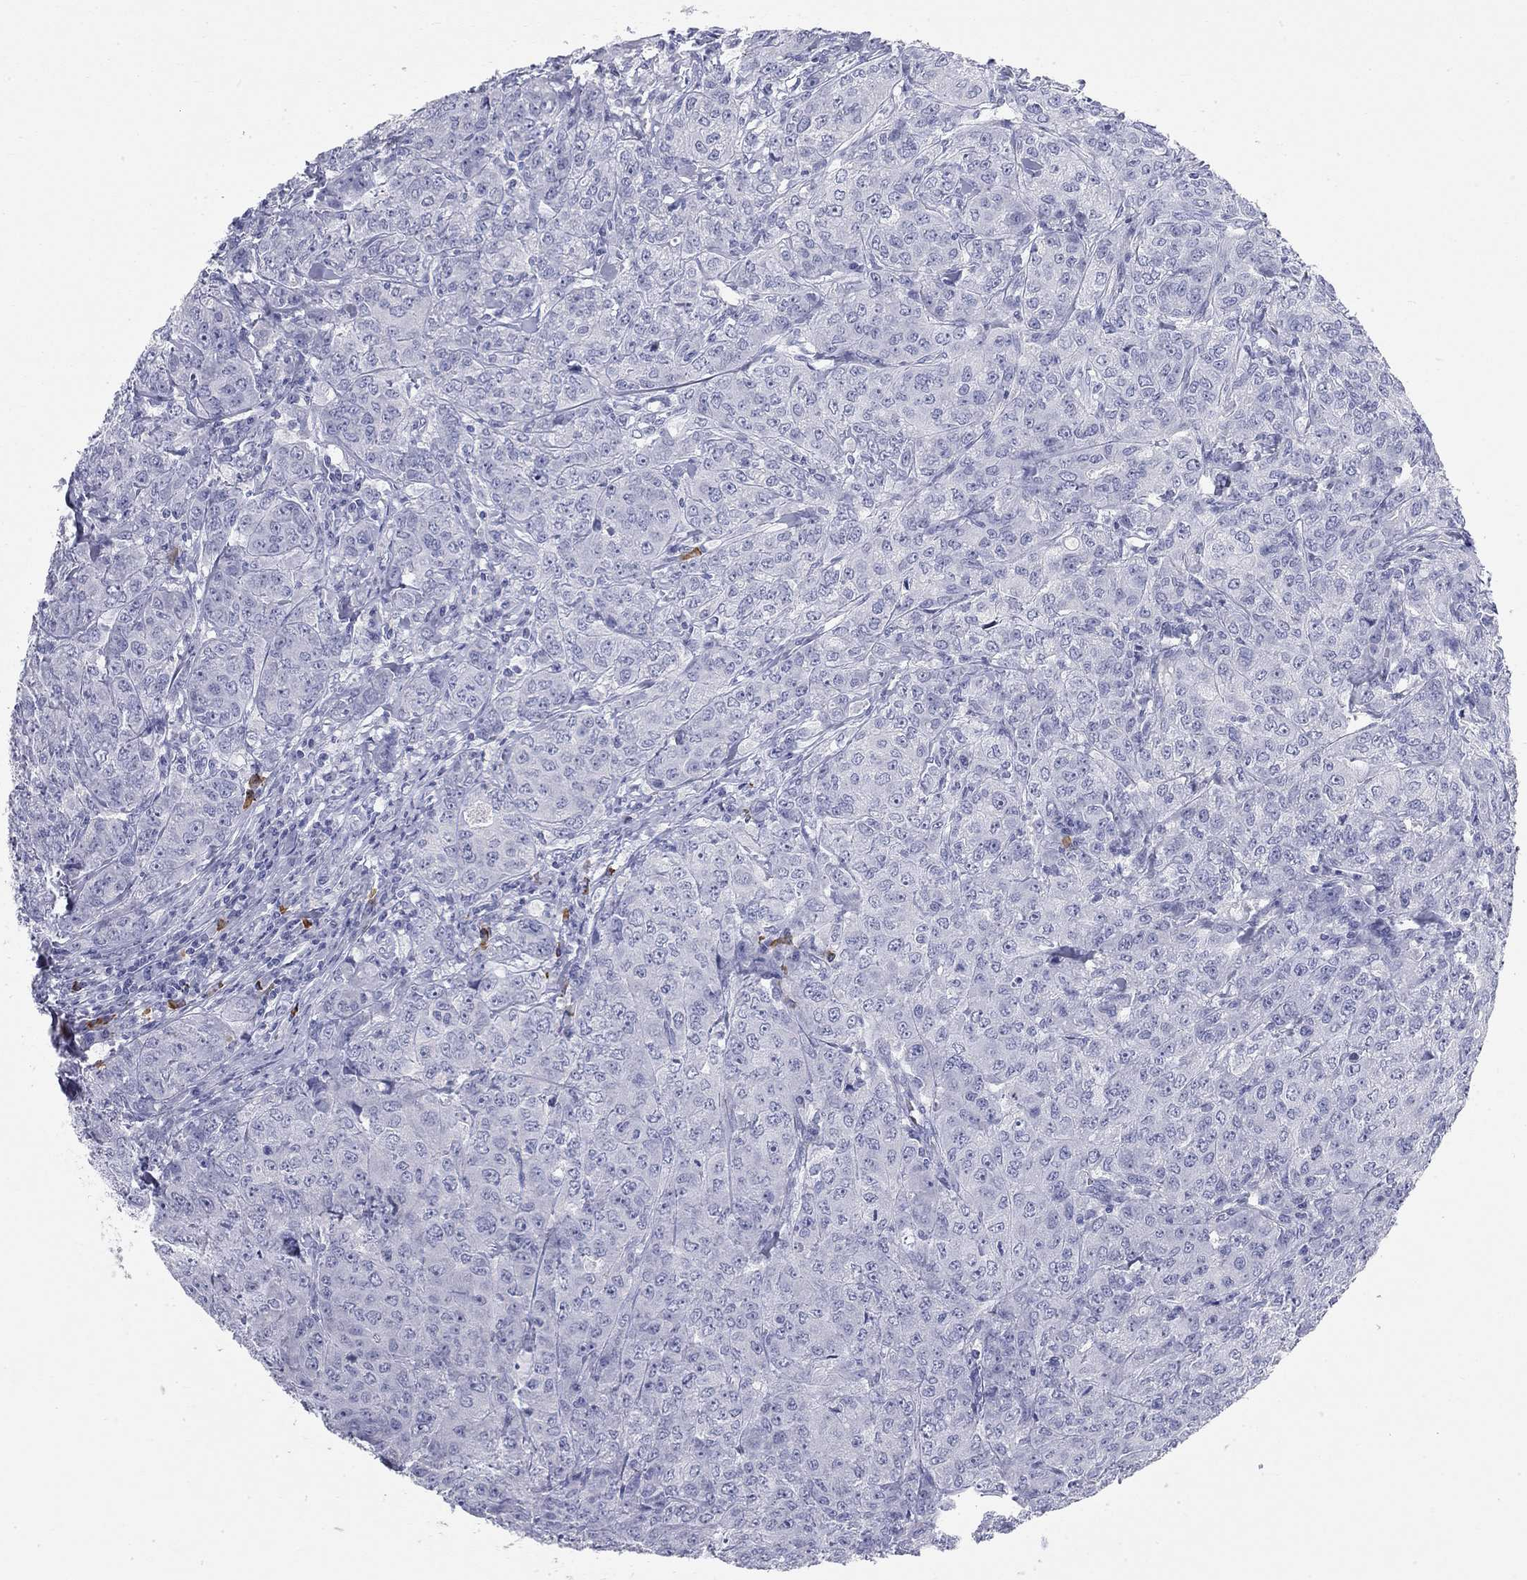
{"staining": {"intensity": "negative", "quantity": "none", "location": "none"}, "tissue": "breast cancer", "cell_type": "Tumor cells", "image_type": "cancer", "snomed": [{"axis": "morphology", "description": "Duct carcinoma"}, {"axis": "topography", "description": "Breast"}], "caption": "Tumor cells are negative for protein expression in human breast cancer (infiltrating ductal carcinoma).", "gene": "PHOX2B", "patient": {"sex": "female", "age": 43}}